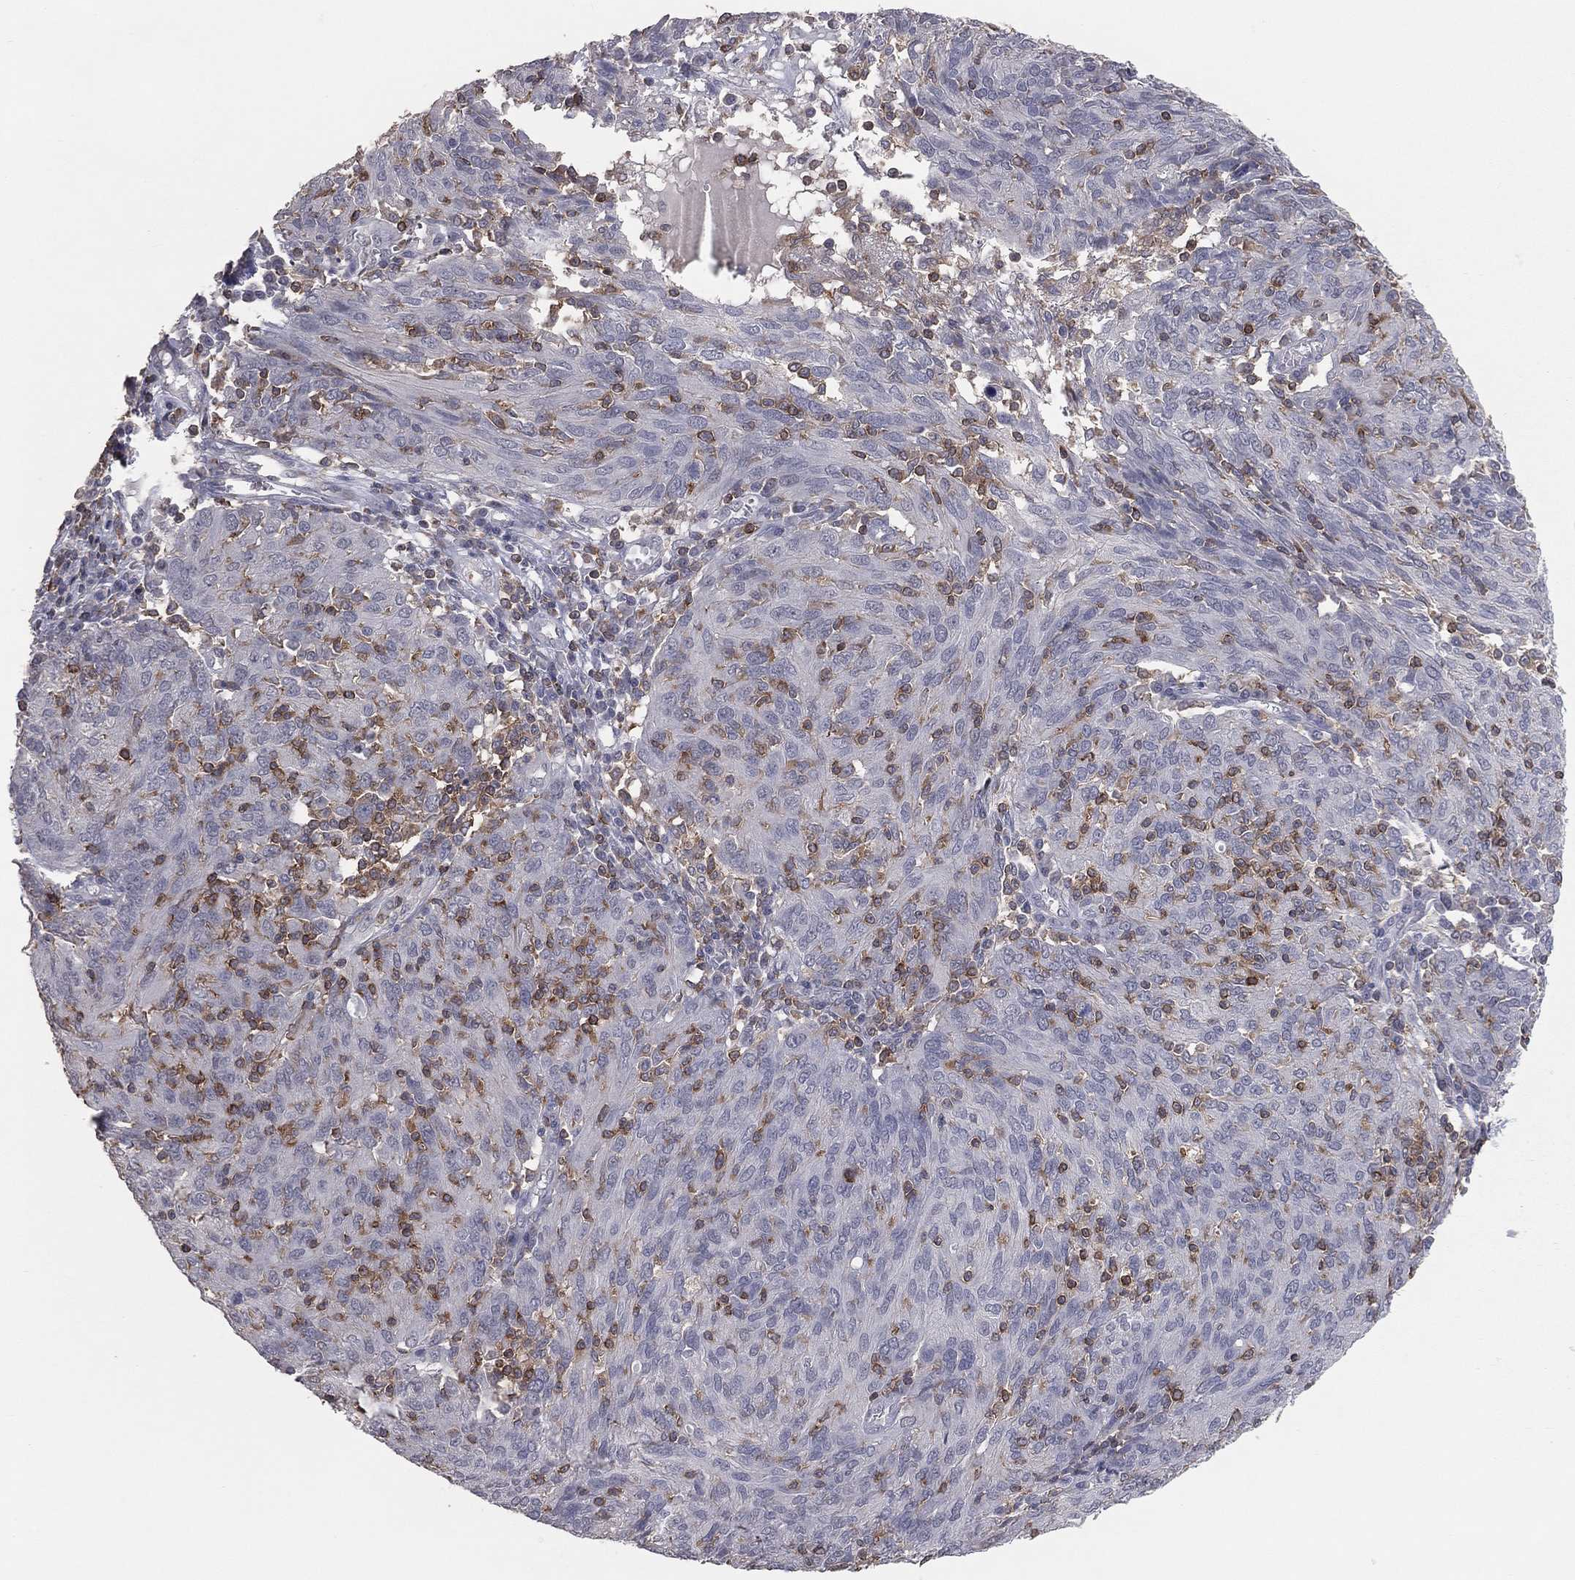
{"staining": {"intensity": "negative", "quantity": "none", "location": "none"}, "tissue": "ovarian cancer", "cell_type": "Tumor cells", "image_type": "cancer", "snomed": [{"axis": "morphology", "description": "Carcinoma, endometroid"}, {"axis": "topography", "description": "Ovary"}], "caption": "Protein analysis of ovarian cancer shows no significant staining in tumor cells.", "gene": "PSTPIP1", "patient": {"sex": "female", "age": 50}}